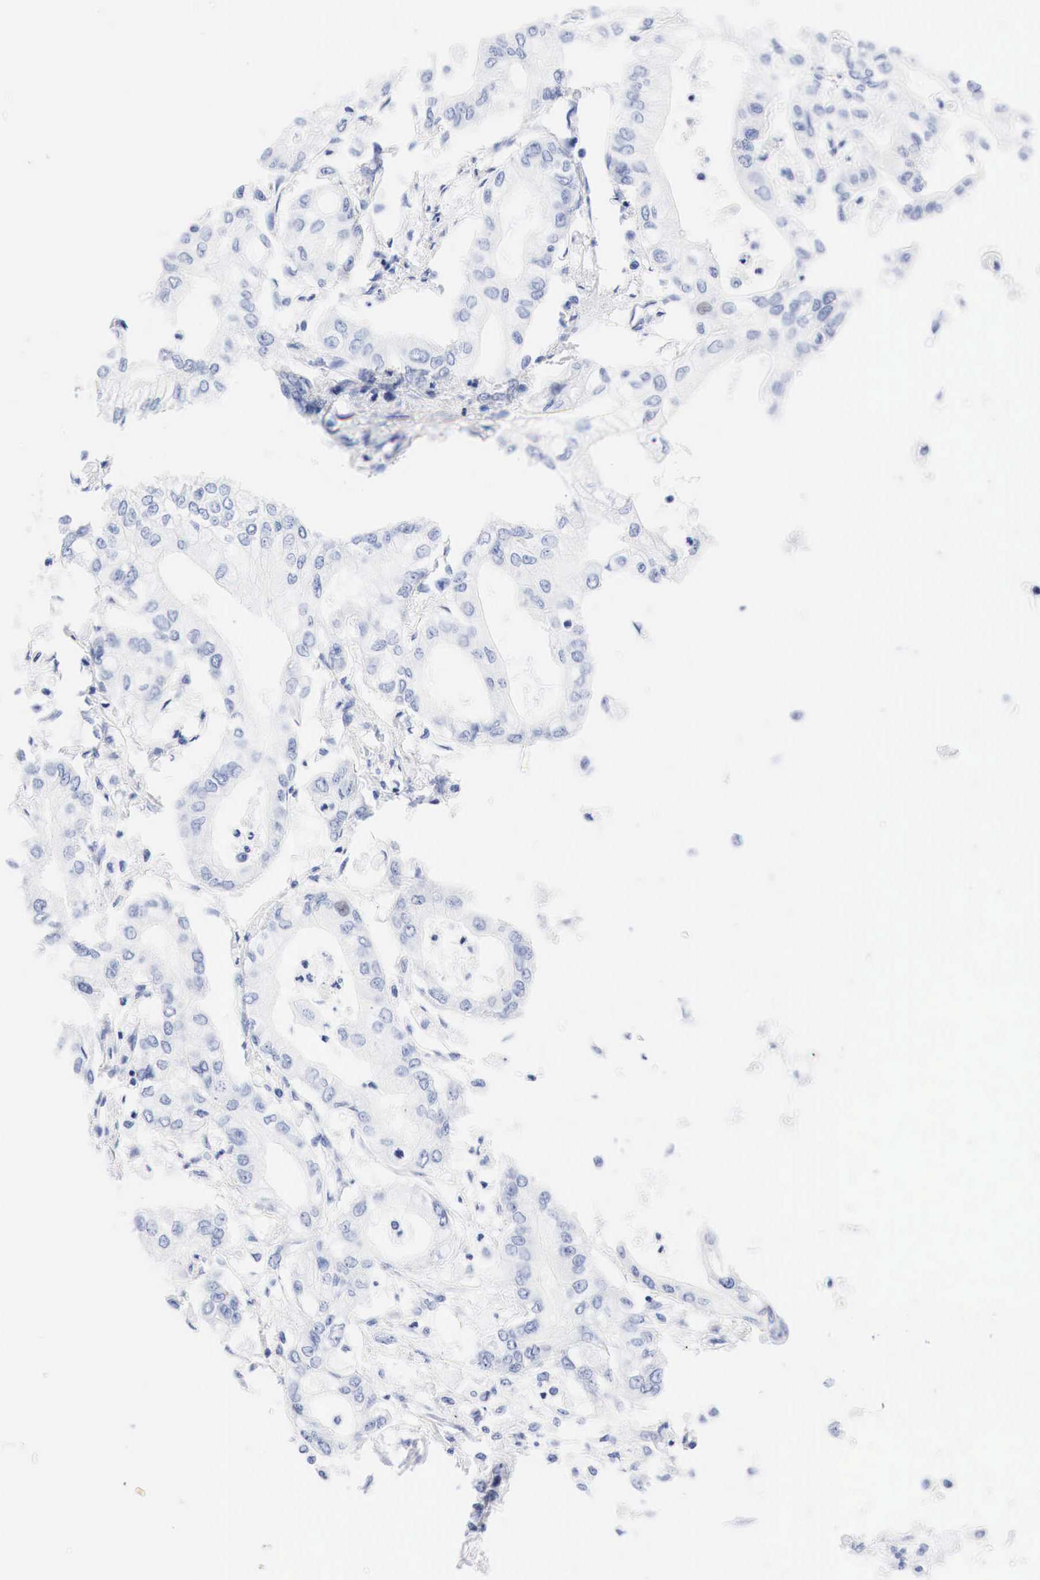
{"staining": {"intensity": "negative", "quantity": "none", "location": "none"}, "tissue": "pancreatic cancer", "cell_type": "Tumor cells", "image_type": "cancer", "snomed": [{"axis": "morphology", "description": "Adenocarcinoma, NOS"}, {"axis": "topography", "description": "Pancreas"}], "caption": "Photomicrograph shows no significant protein staining in tumor cells of pancreatic cancer.", "gene": "NKX2-1", "patient": {"sex": "male", "age": 79}}